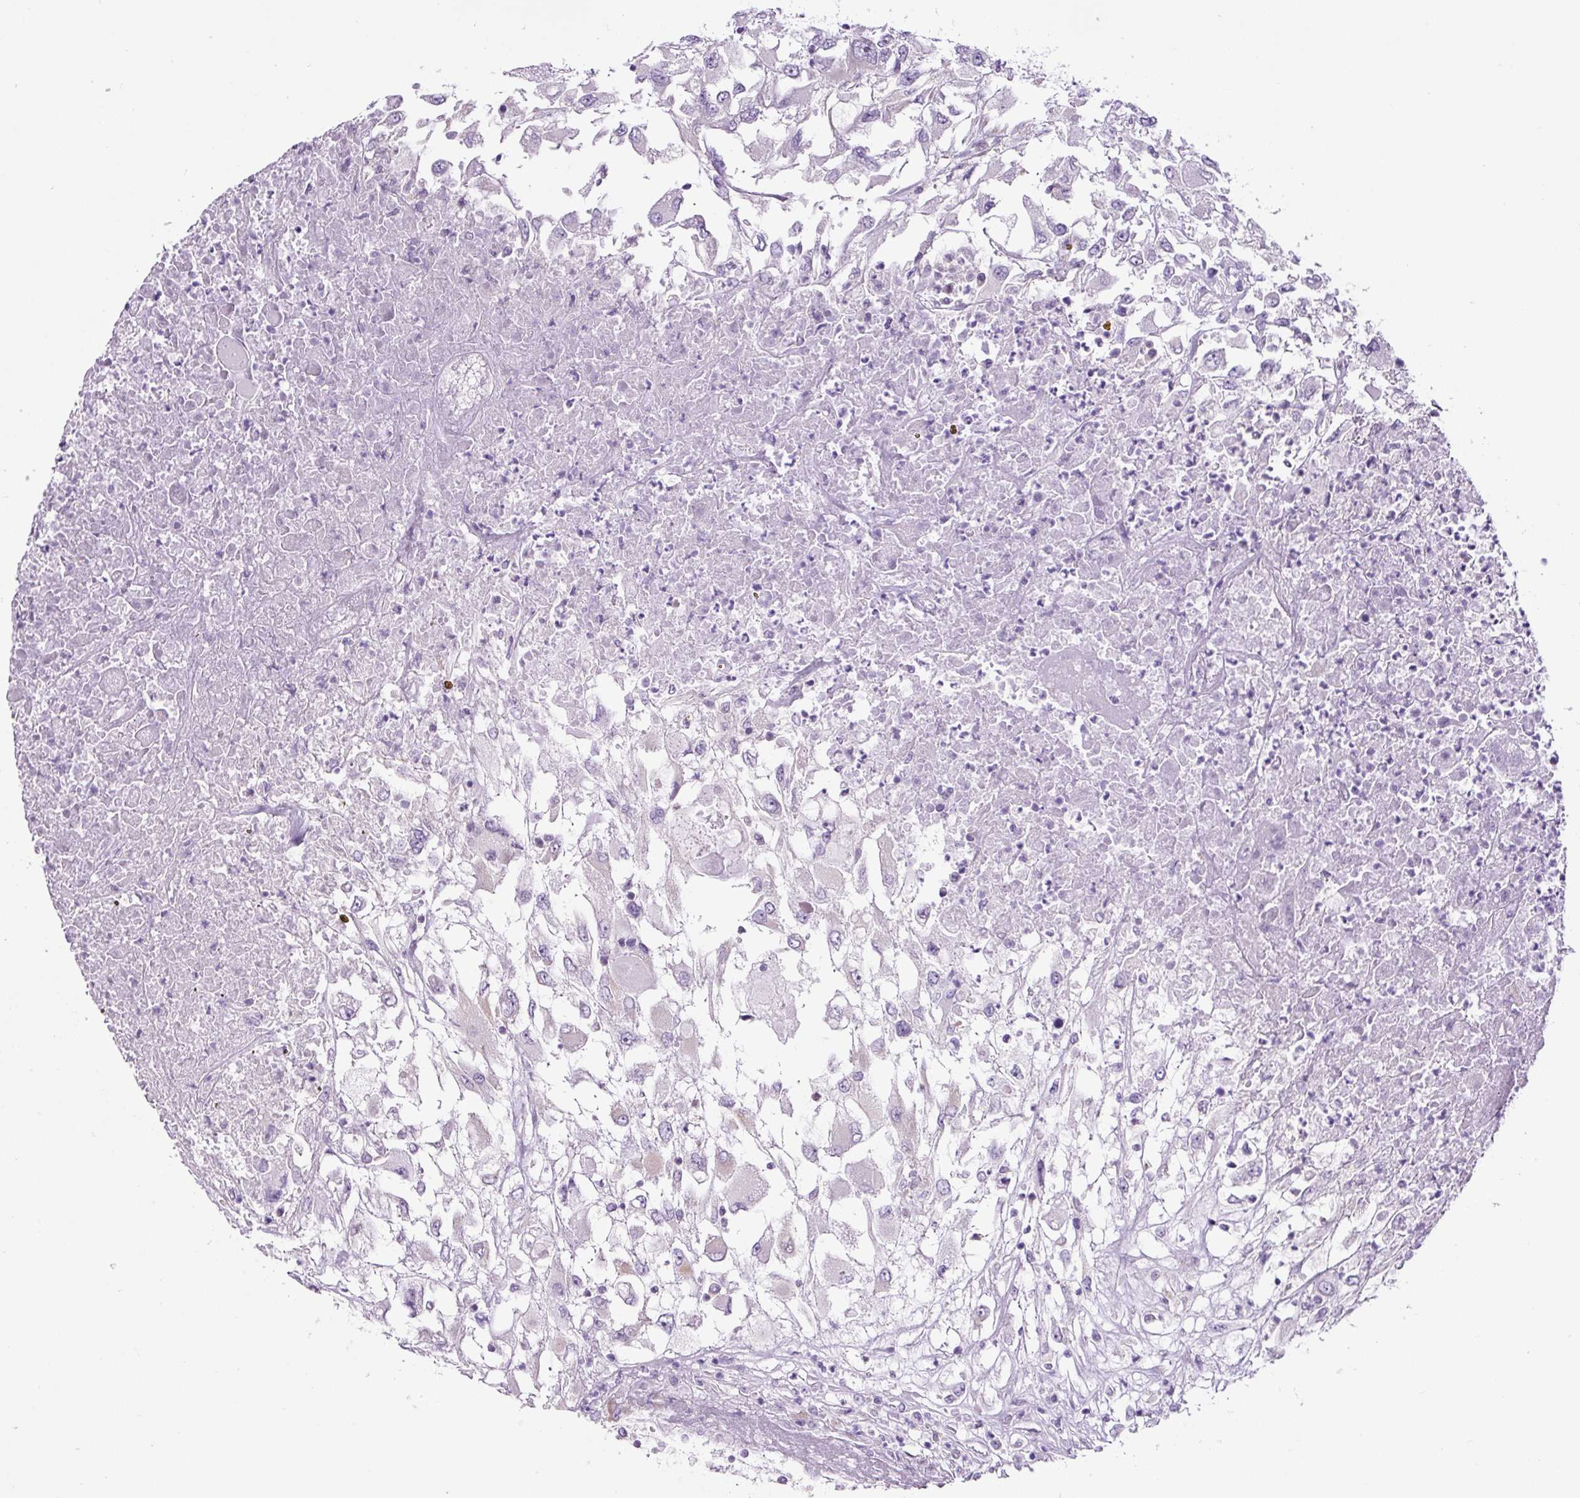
{"staining": {"intensity": "negative", "quantity": "none", "location": "none"}, "tissue": "renal cancer", "cell_type": "Tumor cells", "image_type": "cancer", "snomed": [{"axis": "morphology", "description": "Adenocarcinoma, NOS"}, {"axis": "topography", "description": "Kidney"}], "caption": "Adenocarcinoma (renal) was stained to show a protein in brown. There is no significant expression in tumor cells.", "gene": "GORASP1", "patient": {"sex": "female", "age": 52}}